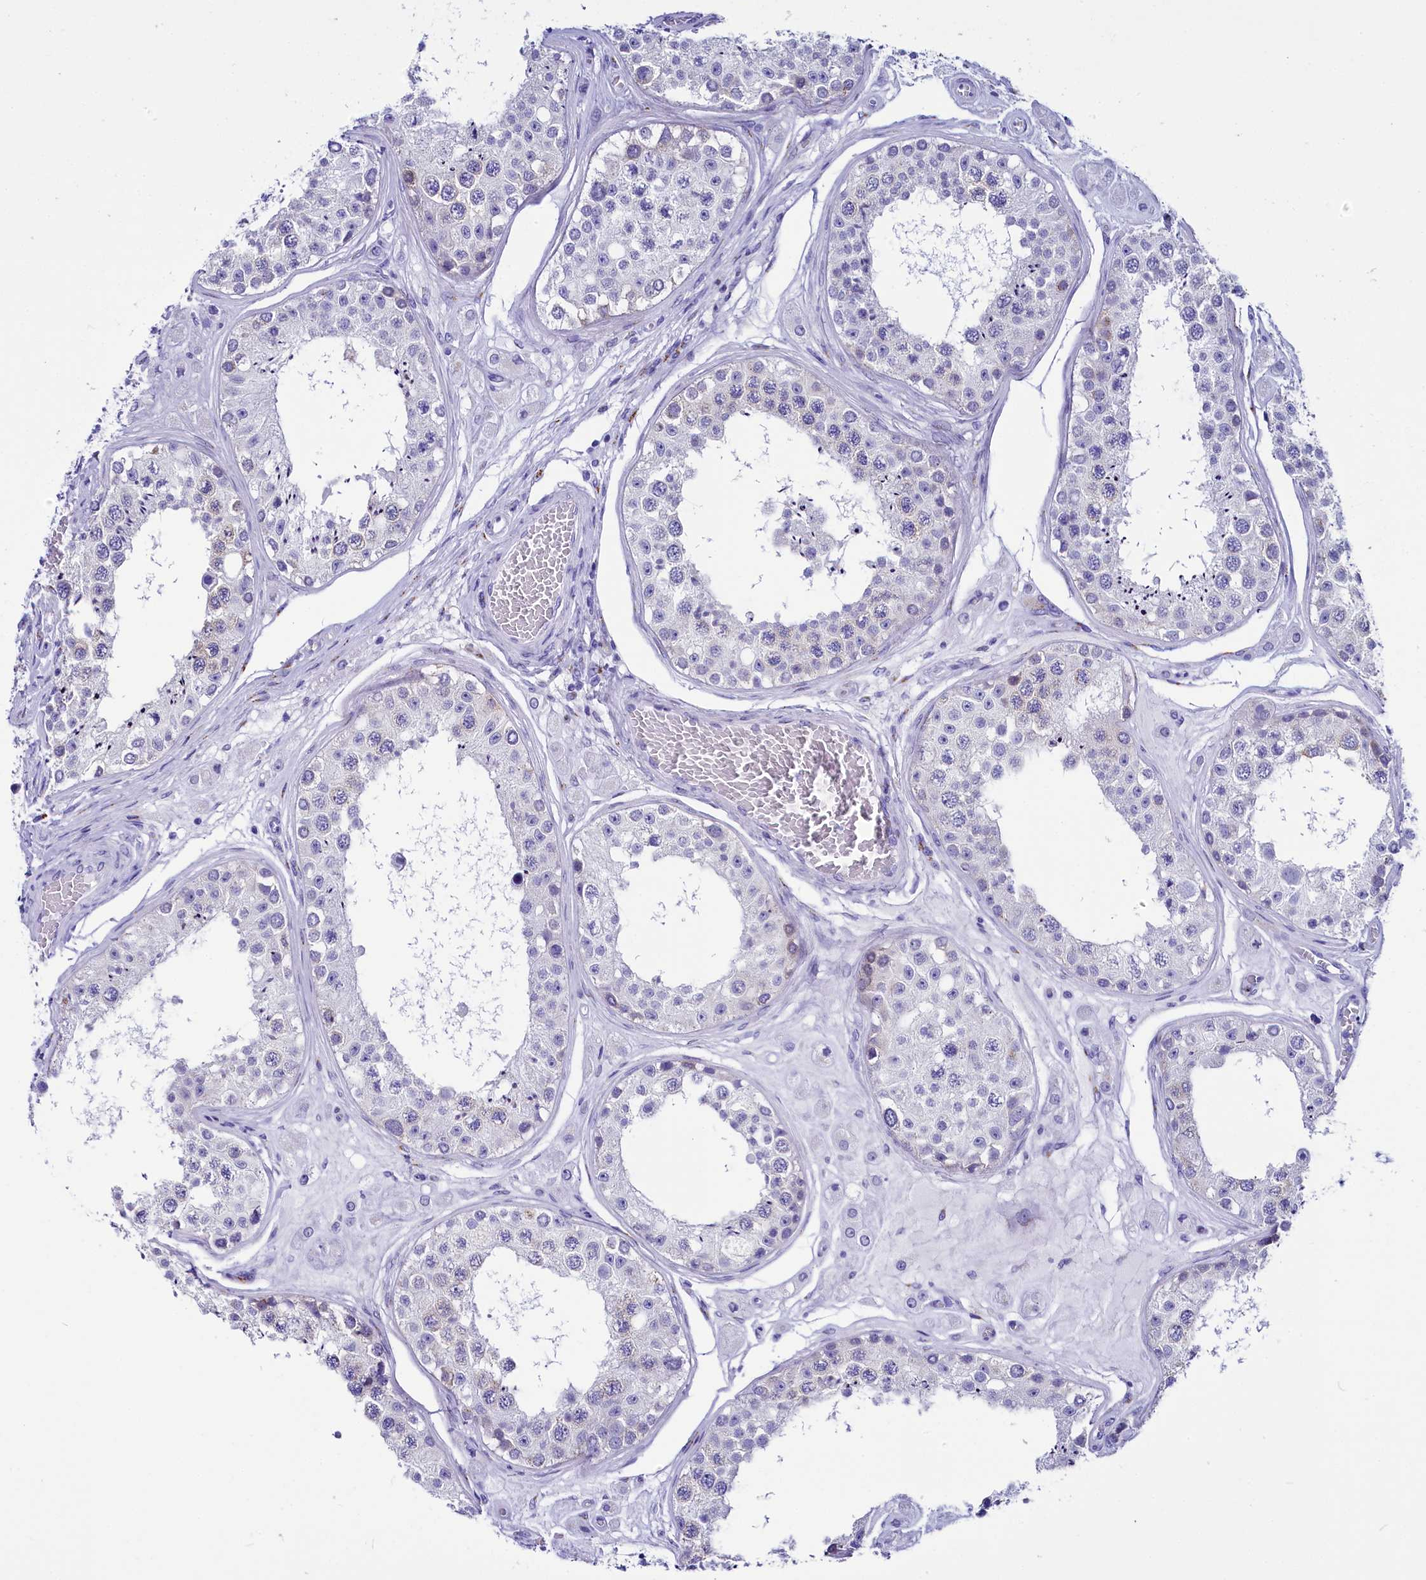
{"staining": {"intensity": "negative", "quantity": "none", "location": "none"}, "tissue": "testis", "cell_type": "Cells in seminiferous ducts", "image_type": "normal", "snomed": [{"axis": "morphology", "description": "Normal tissue, NOS"}, {"axis": "topography", "description": "Testis"}], "caption": "High magnification brightfield microscopy of normal testis stained with DAB (3,3'-diaminobenzidine) (brown) and counterstained with hematoxylin (blue): cells in seminiferous ducts show no significant expression.", "gene": "AP3B2", "patient": {"sex": "male", "age": 25}}